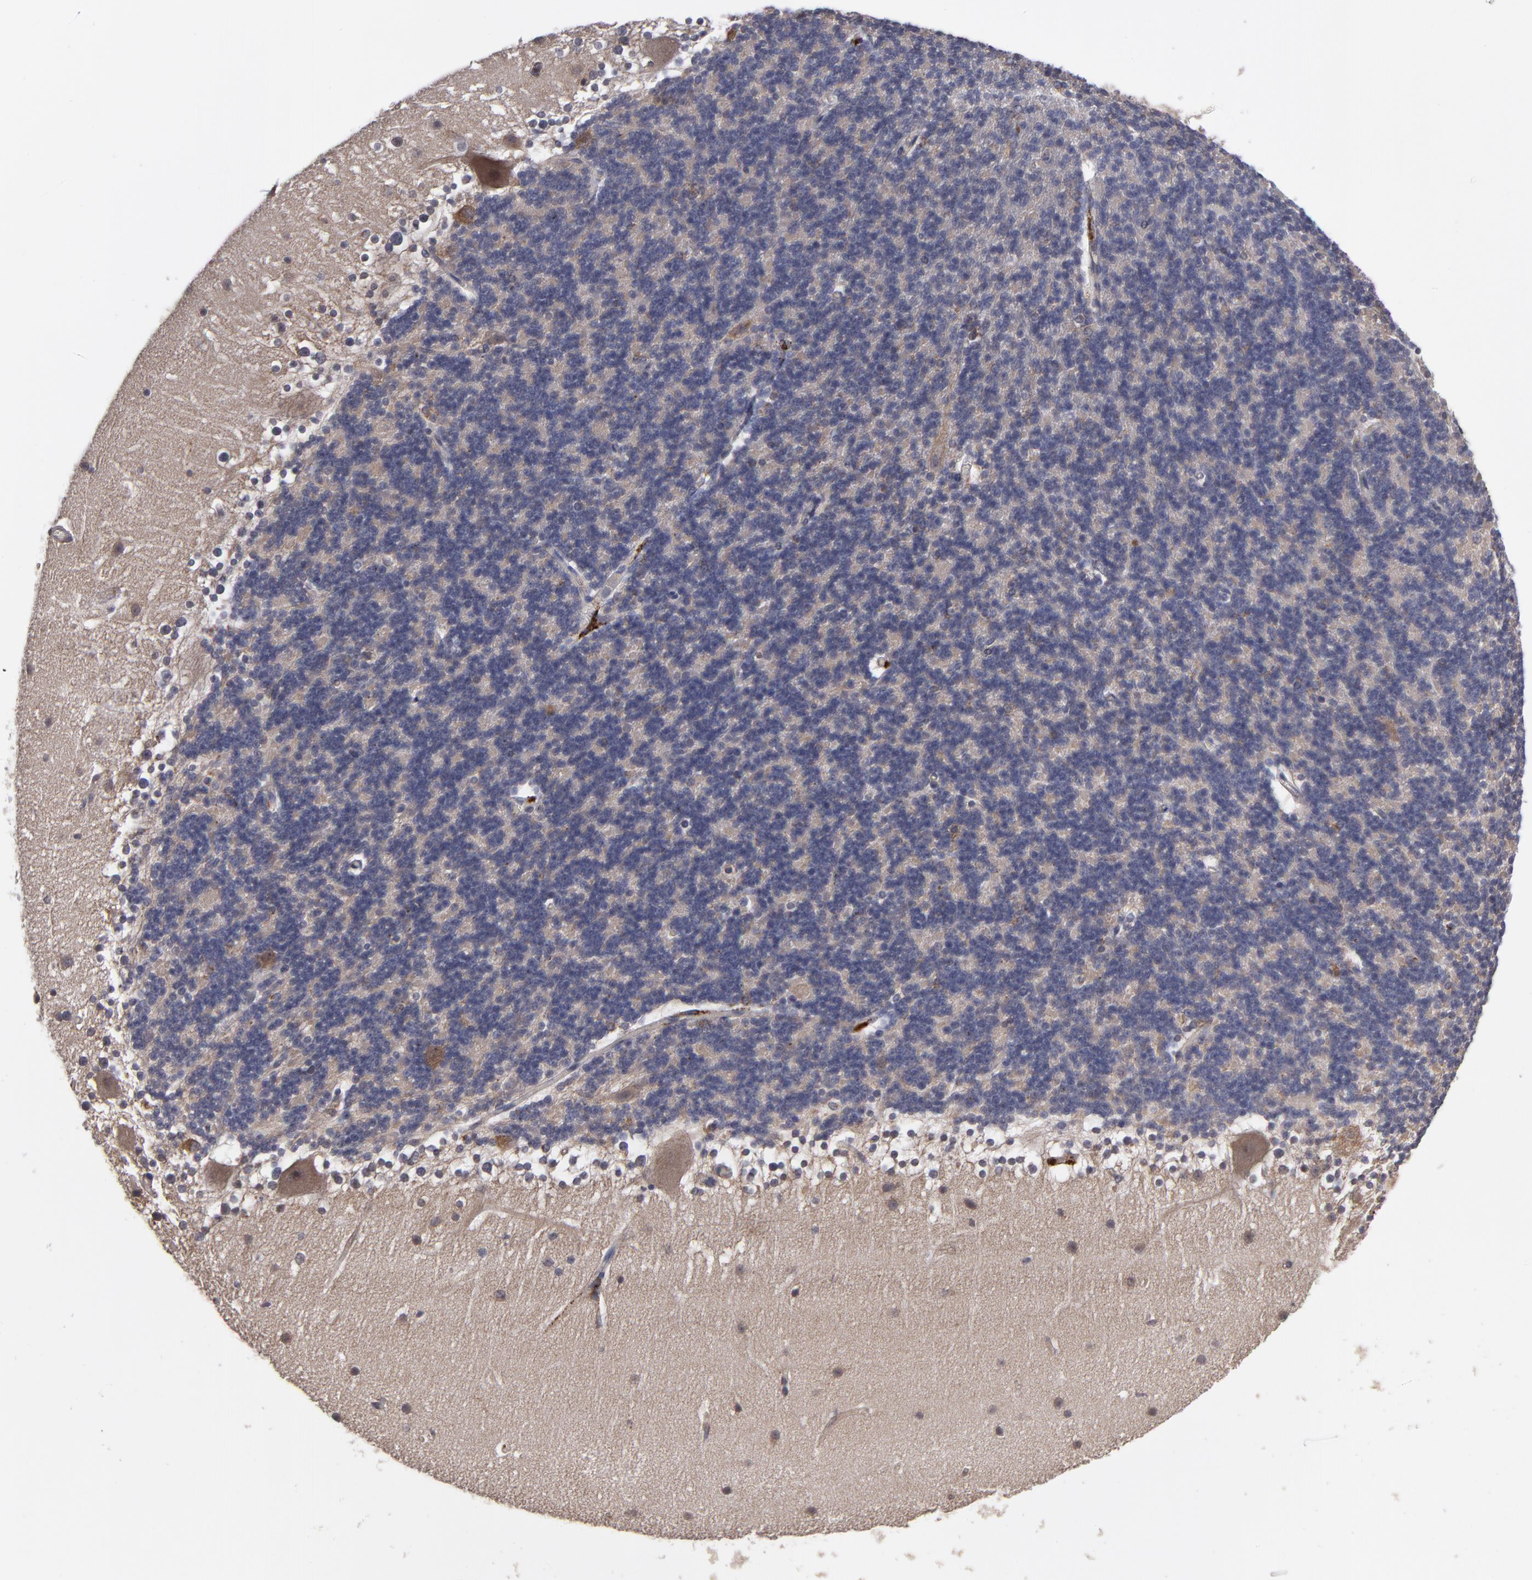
{"staining": {"intensity": "negative", "quantity": "none", "location": "none"}, "tissue": "cerebellum", "cell_type": "Cells in granular layer", "image_type": "normal", "snomed": [{"axis": "morphology", "description": "Normal tissue, NOS"}, {"axis": "topography", "description": "Cerebellum"}], "caption": "A high-resolution histopathology image shows immunohistochemistry staining of normal cerebellum, which demonstrates no significant staining in cells in granular layer.", "gene": "CTSO", "patient": {"sex": "female", "age": 19}}